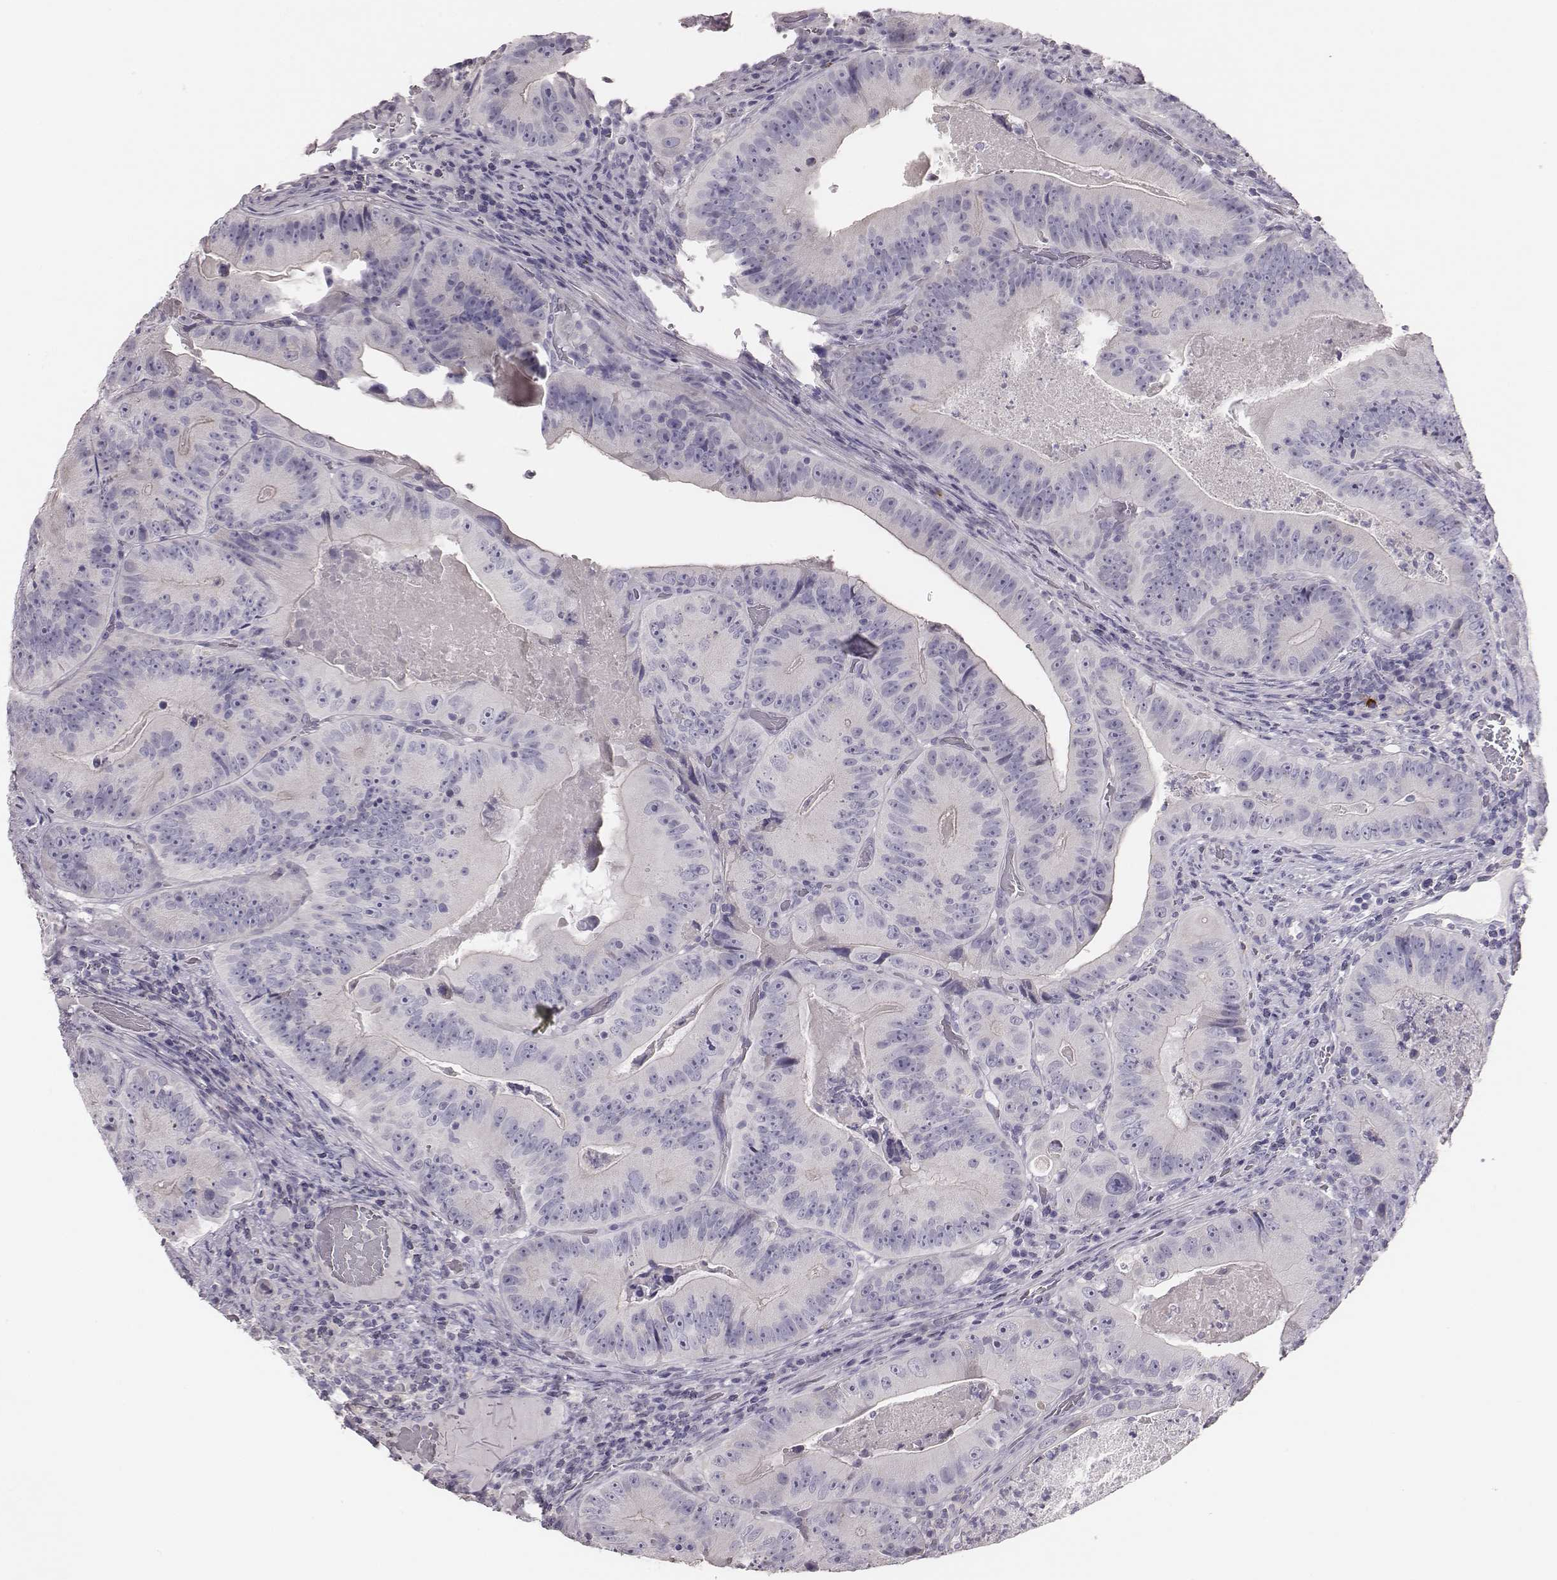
{"staining": {"intensity": "negative", "quantity": "none", "location": "none"}, "tissue": "colorectal cancer", "cell_type": "Tumor cells", "image_type": "cancer", "snomed": [{"axis": "morphology", "description": "Adenocarcinoma, NOS"}, {"axis": "topography", "description": "Colon"}], "caption": "Tumor cells are negative for protein expression in human colorectal adenocarcinoma.", "gene": "P2RY10", "patient": {"sex": "female", "age": 86}}